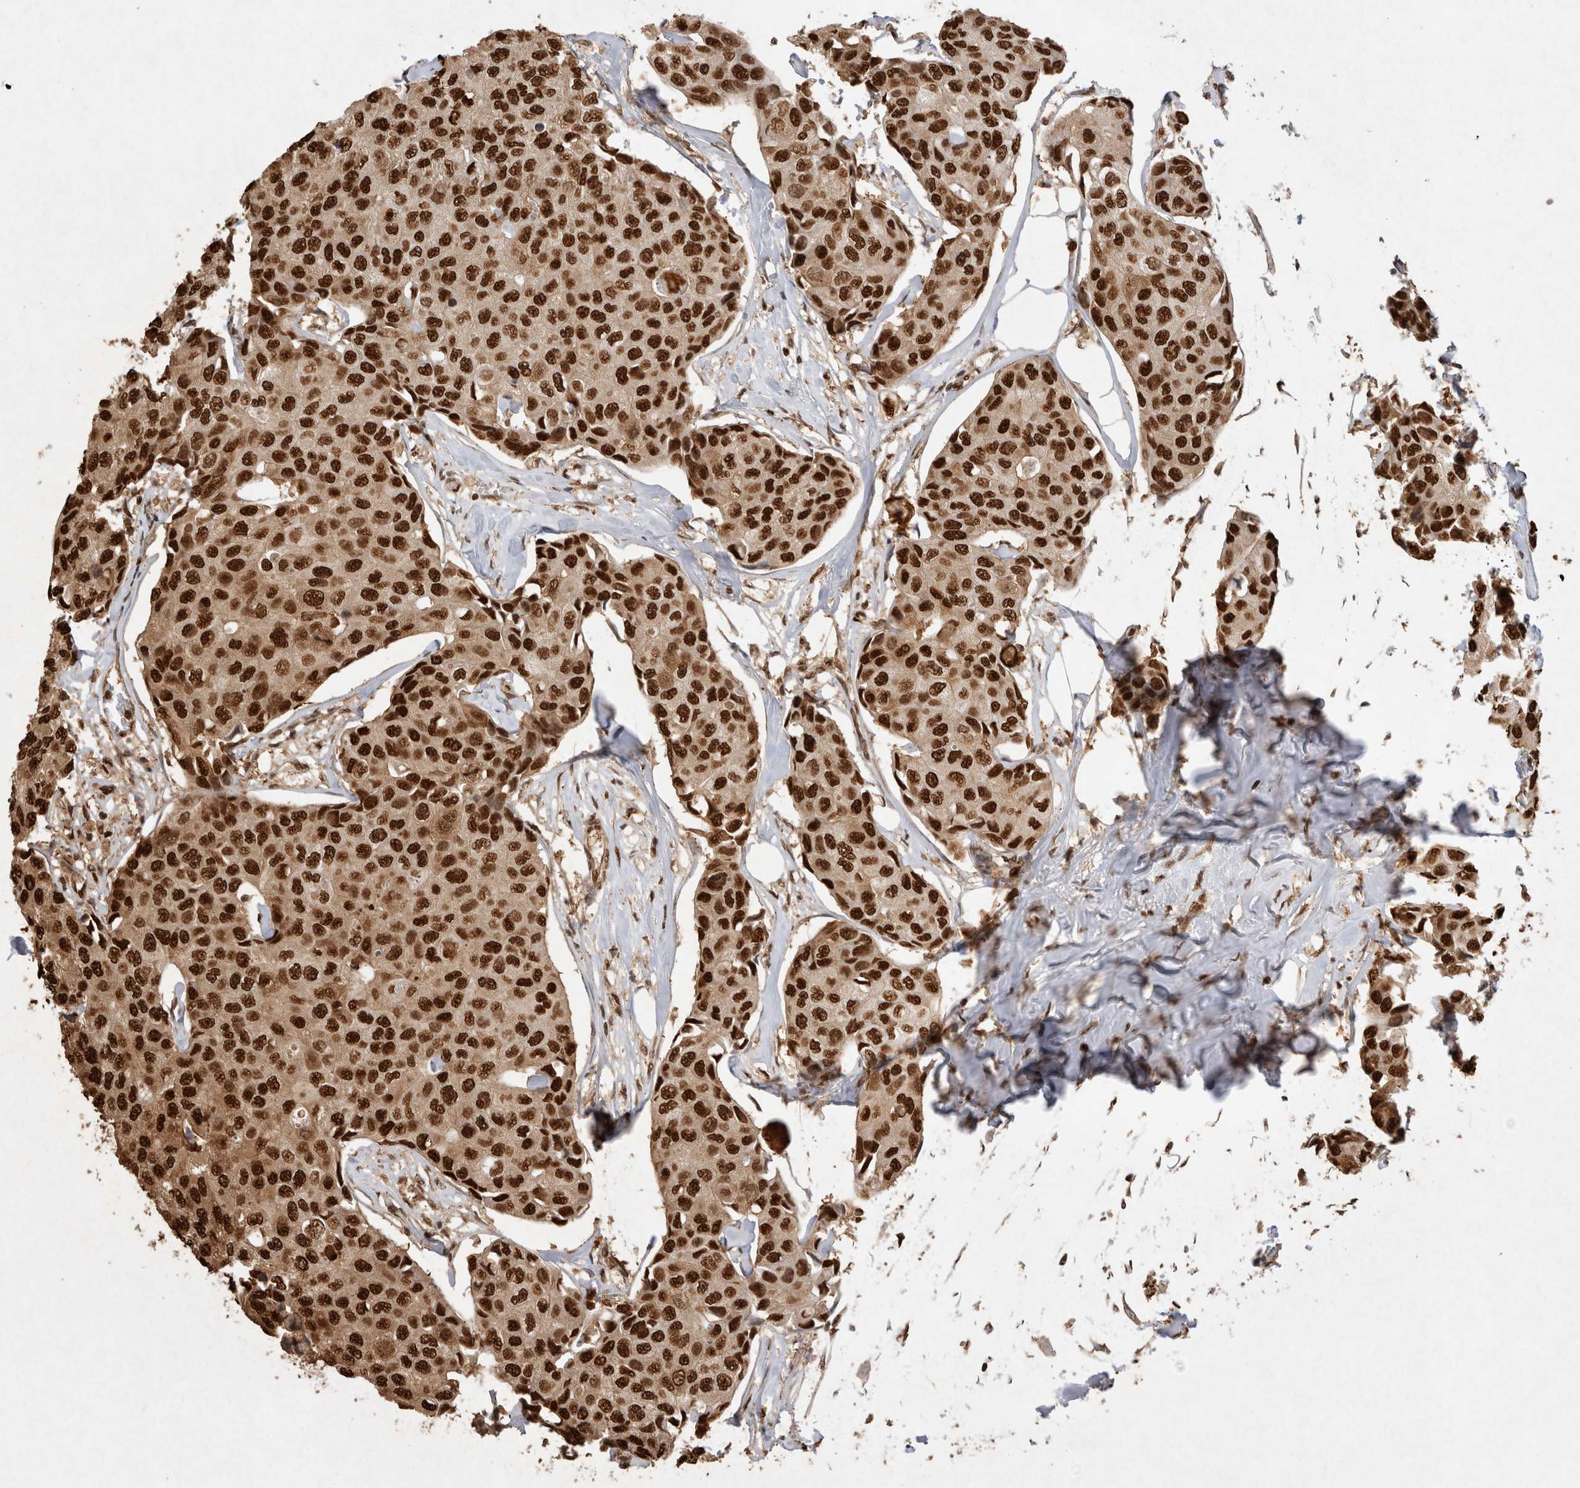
{"staining": {"intensity": "strong", "quantity": ">75%", "location": "nuclear"}, "tissue": "breast cancer", "cell_type": "Tumor cells", "image_type": "cancer", "snomed": [{"axis": "morphology", "description": "Duct carcinoma"}, {"axis": "topography", "description": "Breast"}], "caption": "DAB immunohistochemical staining of breast cancer reveals strong nuclear protein expression in about >75% of tumor cells.", "gene": "HDGF", "patient": {"sex": "female", "age": 80}}